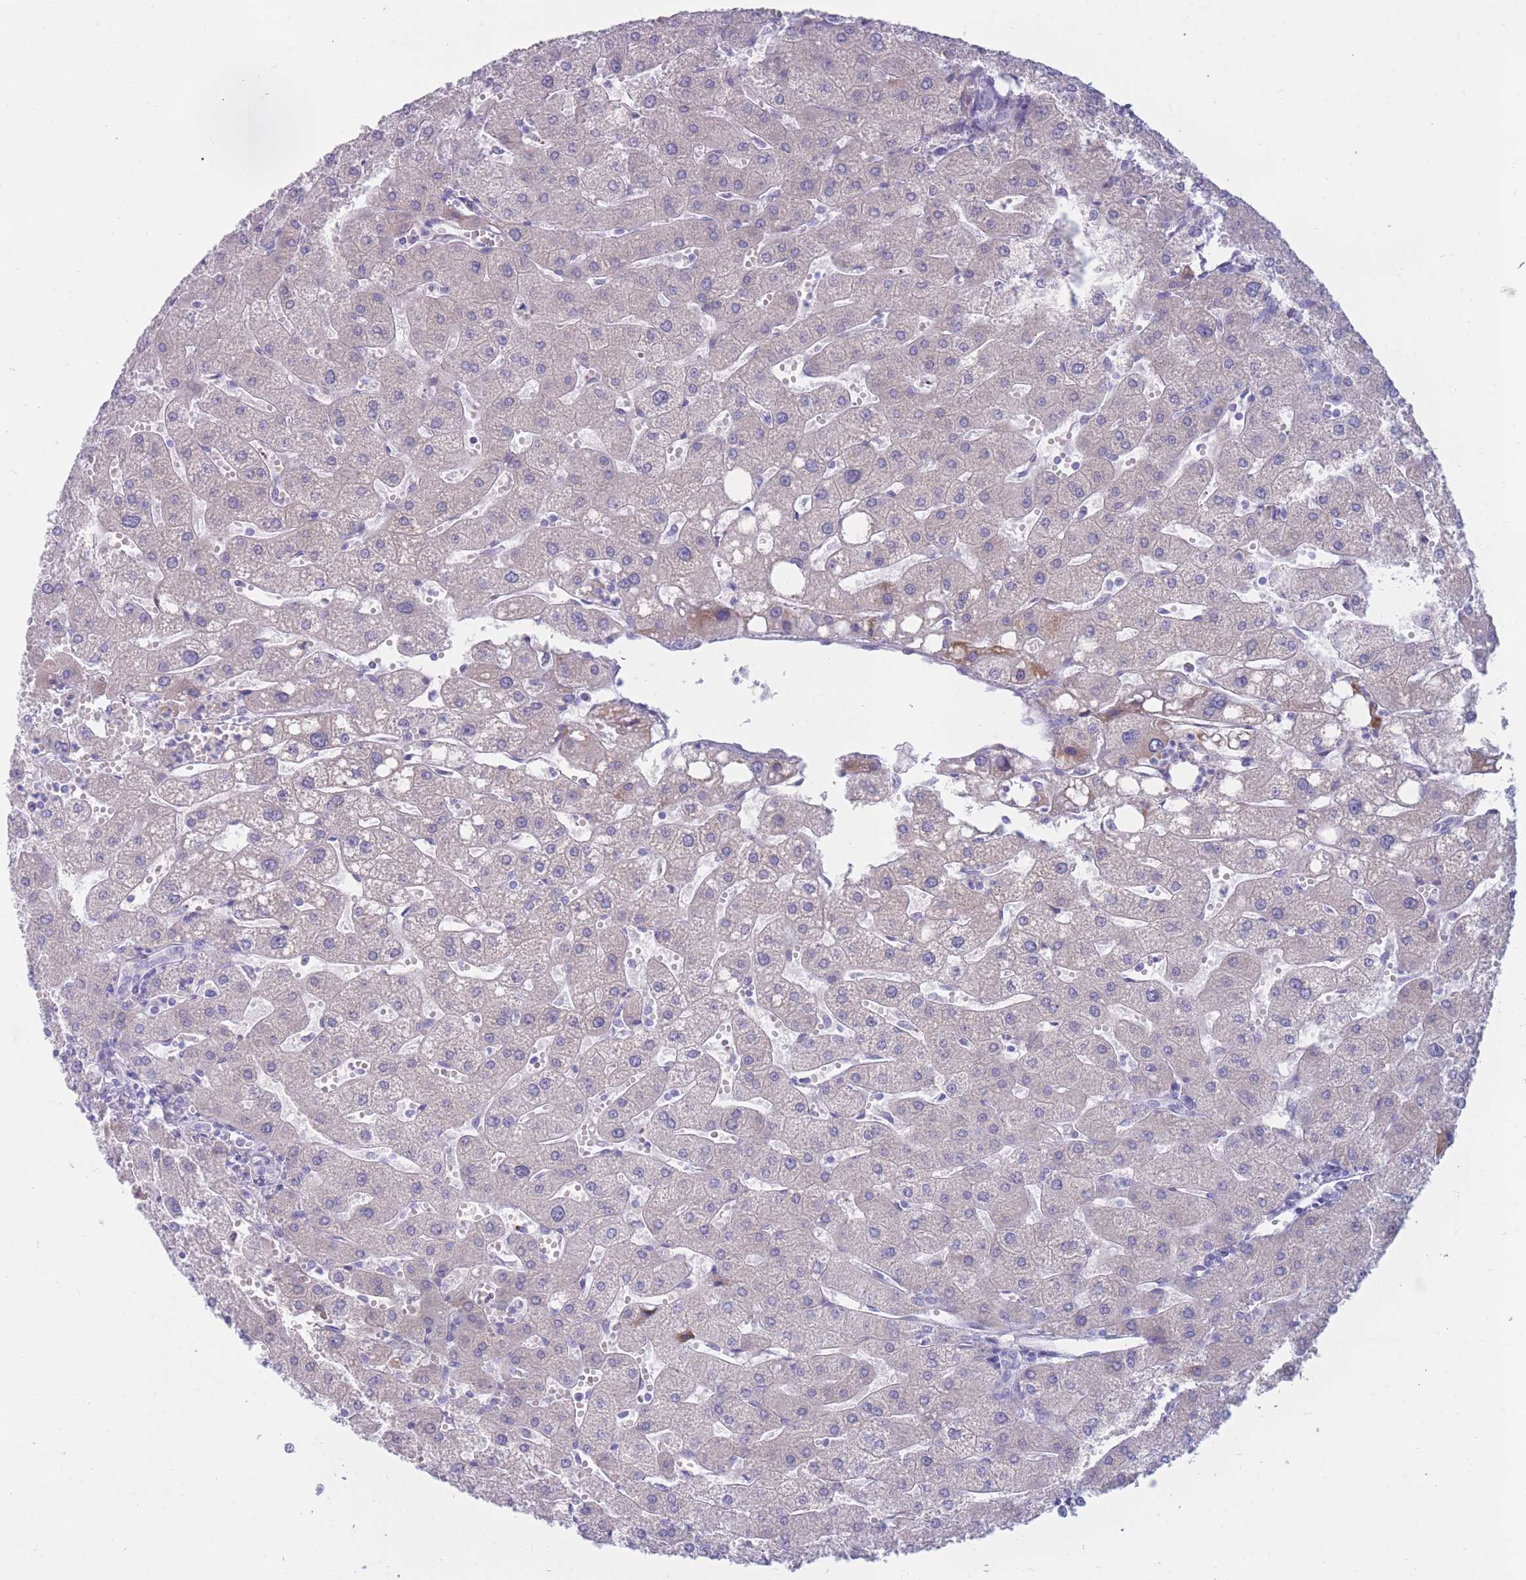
{"staining": {"intensity": "negative", "quantity": "none", "location": "none"}, "tissue": "liver", "cell_type": "Cholangiocytes", "image_type": "normal", "snomed": [{"axis": "morphology", "description": "Normal tissue, NOS"}, {"axis": "topography", "description": "Liver"}], "caption": "An immunohistochemistry (IHC) histopathology image of normal liver is shown. There is no staining in cholangiocytes of liver. (Brightfield microscopy of DAB IHC at high magnification).", "gene": "COL27A1", "patient": {"sex": "male", "age": 67}}